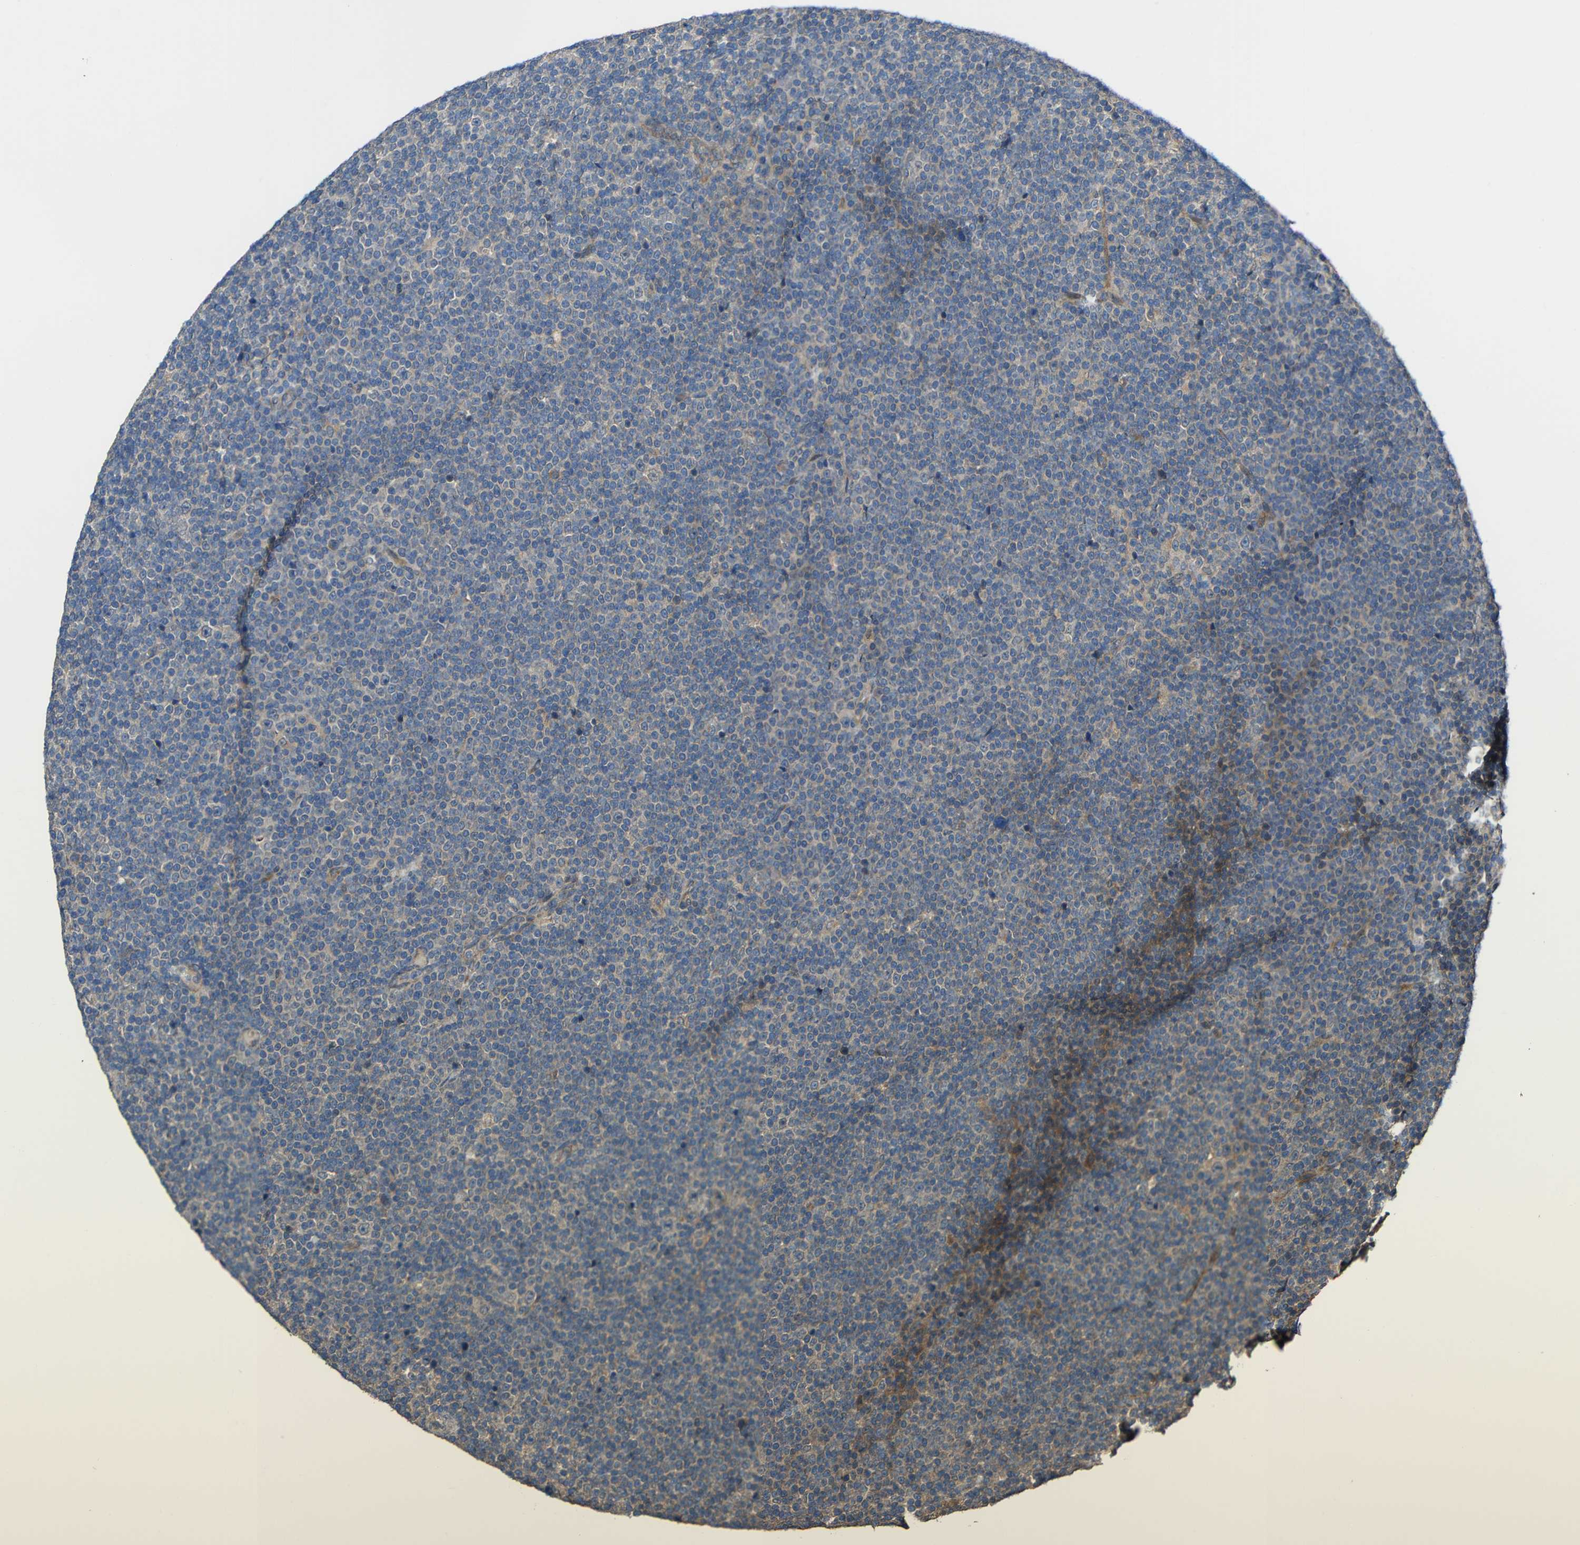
{"staining": {"intensity": "negative", "quantity": "none", "location": "none"}, "tissue": "lymphoma", "cell_type": "Tumor cells", "image_type": "cancer", "snomed": [{"axis": "morphology", "description": "Malignant lymphoma, non-Hodgkin's type, Low grade"}, {"axis": "topography", "description": "Lymph node"}], "caption": "Tumor cells are negative for brown protein staining in low-grade malignant lymphoma, non-Hodgkin's type.", "gene": "CHST9", "patient": {"sex": "female", "age": 67}}